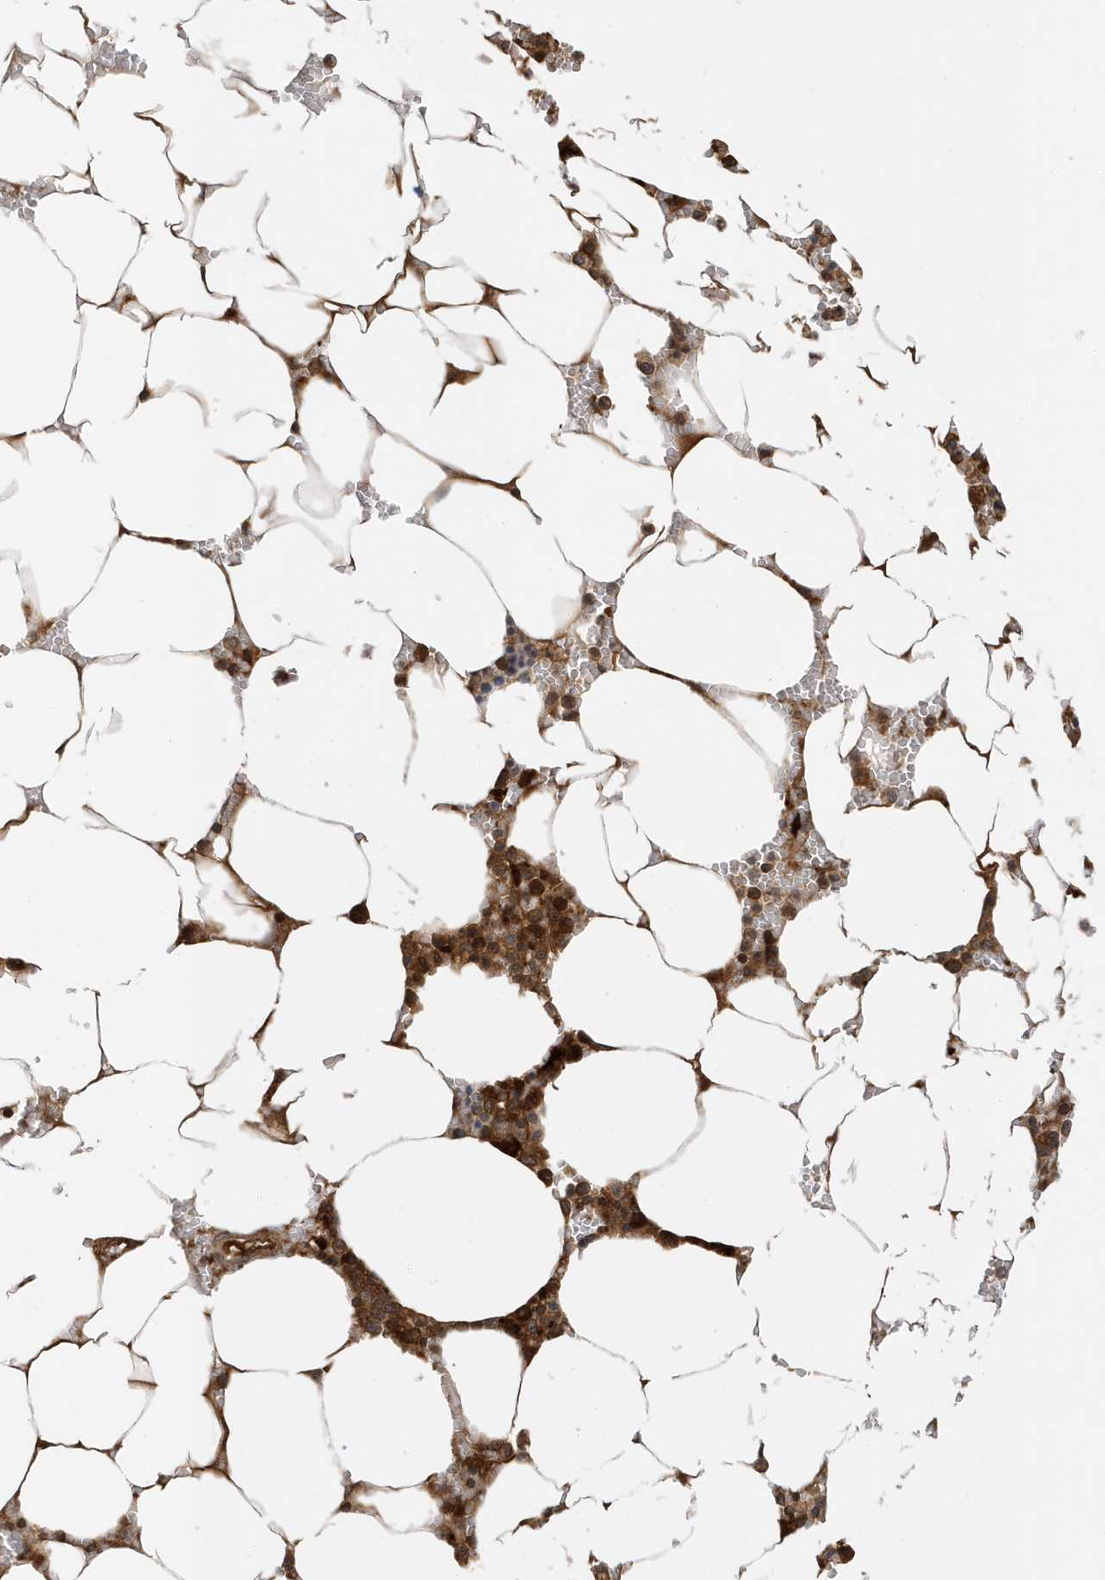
{"staining": {"intensity": "moderate", "quantity": "<25%", "location": "cytoplasmic/membranous,nuclear"}, "tissue": "bone marrow", "cell_type": "Hematopoietic cells", "image_type": "normal", "snomed": [{"axis": "morphology", "description": "Normal tissue, NOS"}, {"axis": "topography", "description": "Bone marrow"}], "caption": "A high-resolution photomicrograph shows IHC staining of benign bone marrow, which demonstrates moderate cytoplasmic/membranous,nuclear staining in about <25% of hematopoietic cells.", "gene": "LAPTM4A", "patient": {"sex": "male", "age": 70}}